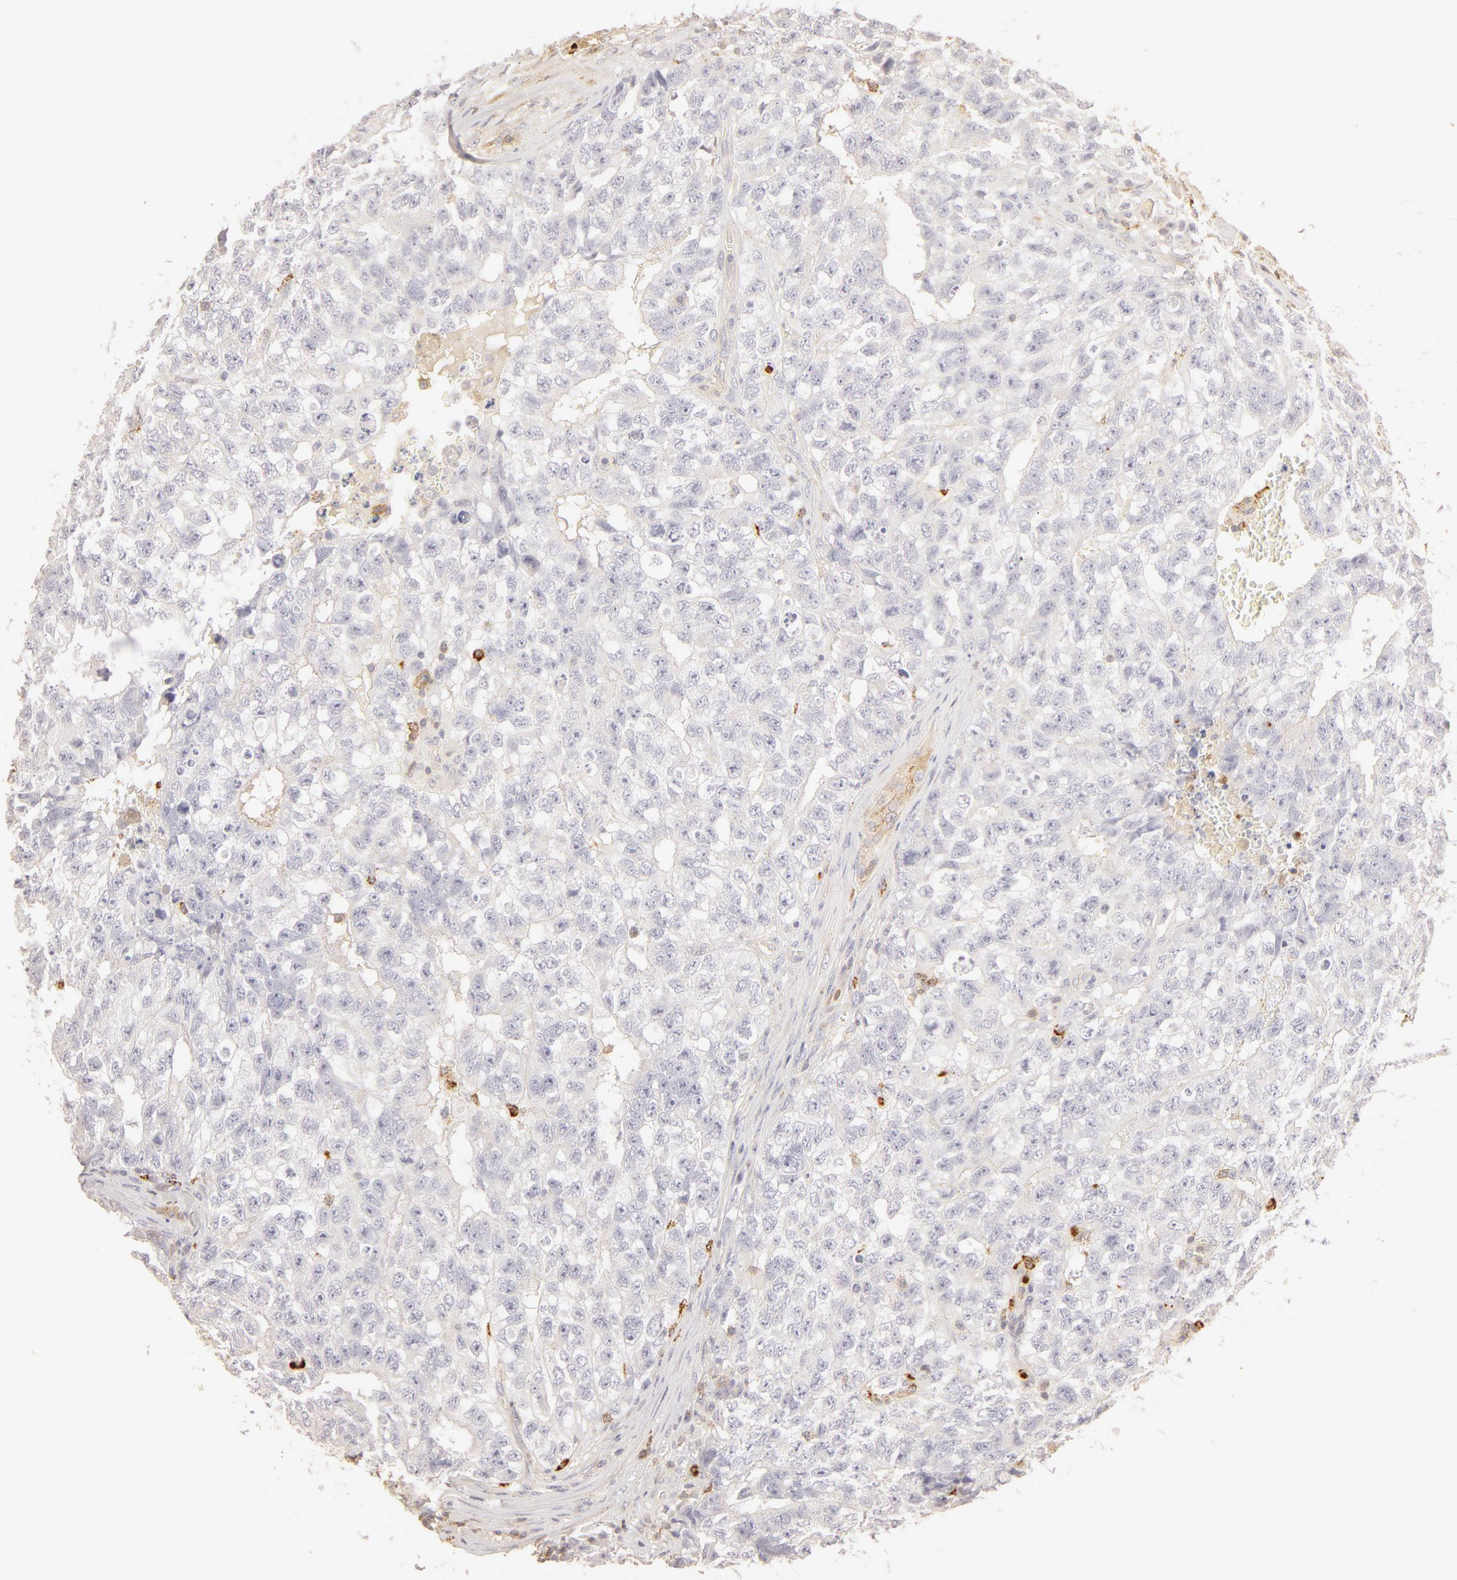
{"staining": {"intensity": "negative", "quantity": "none", "location": "none"}, "tissue": "testis cancer", "cell_type": "Tumor cells", "image_type": "cancer", "snomed": [{"axis": "morphology", "description": "Carcinoma, Embryonal, NOS"}, {"axis": "topography", "description": "Testis"}], "caption": "Human testis embryonal carcinoma stained for a protein using IHC exhibits no staining in tumor cells.", "gene": "C1R", "patient": {"sex": "male", "age": 31}}